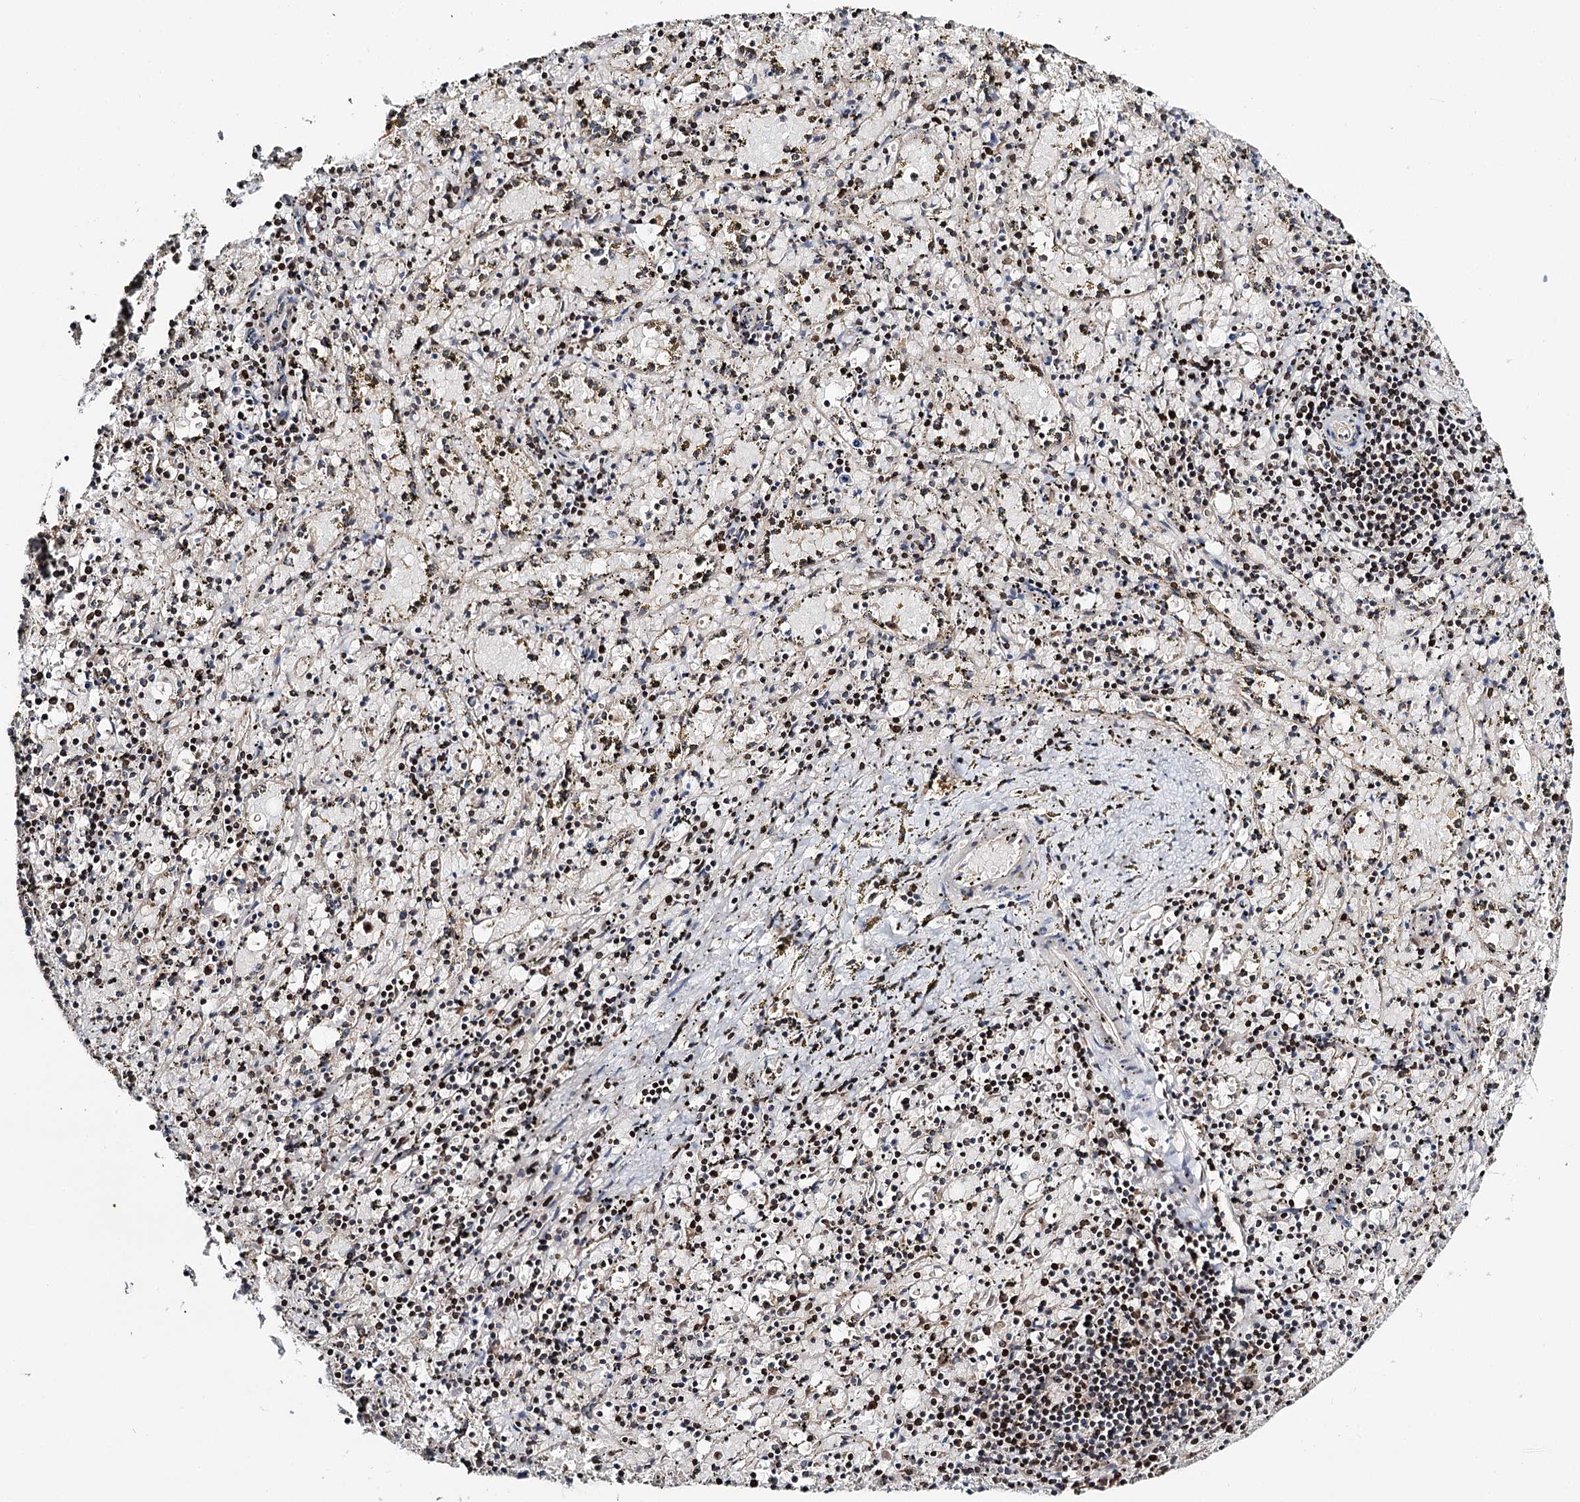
{"staining": {"intensity": "negative", "quantity": "none", "location": "none"}, "tissue": "spleen", "cell_type": "Cells in red pulp", "image_type": "normal", "snomed": [{"axis": "morphology", "description": "Normal tissue, NOS"}, {"axis": "topography", "description": "Spleen"}], "caption": "DAB (3,3'-diaminobenzidine) immunohistochemical staining of normal human spleen shows no significant expression in cells in red pulp.", "gene": "CFAP46", "patient": {"sex": "male", "age": 11}}